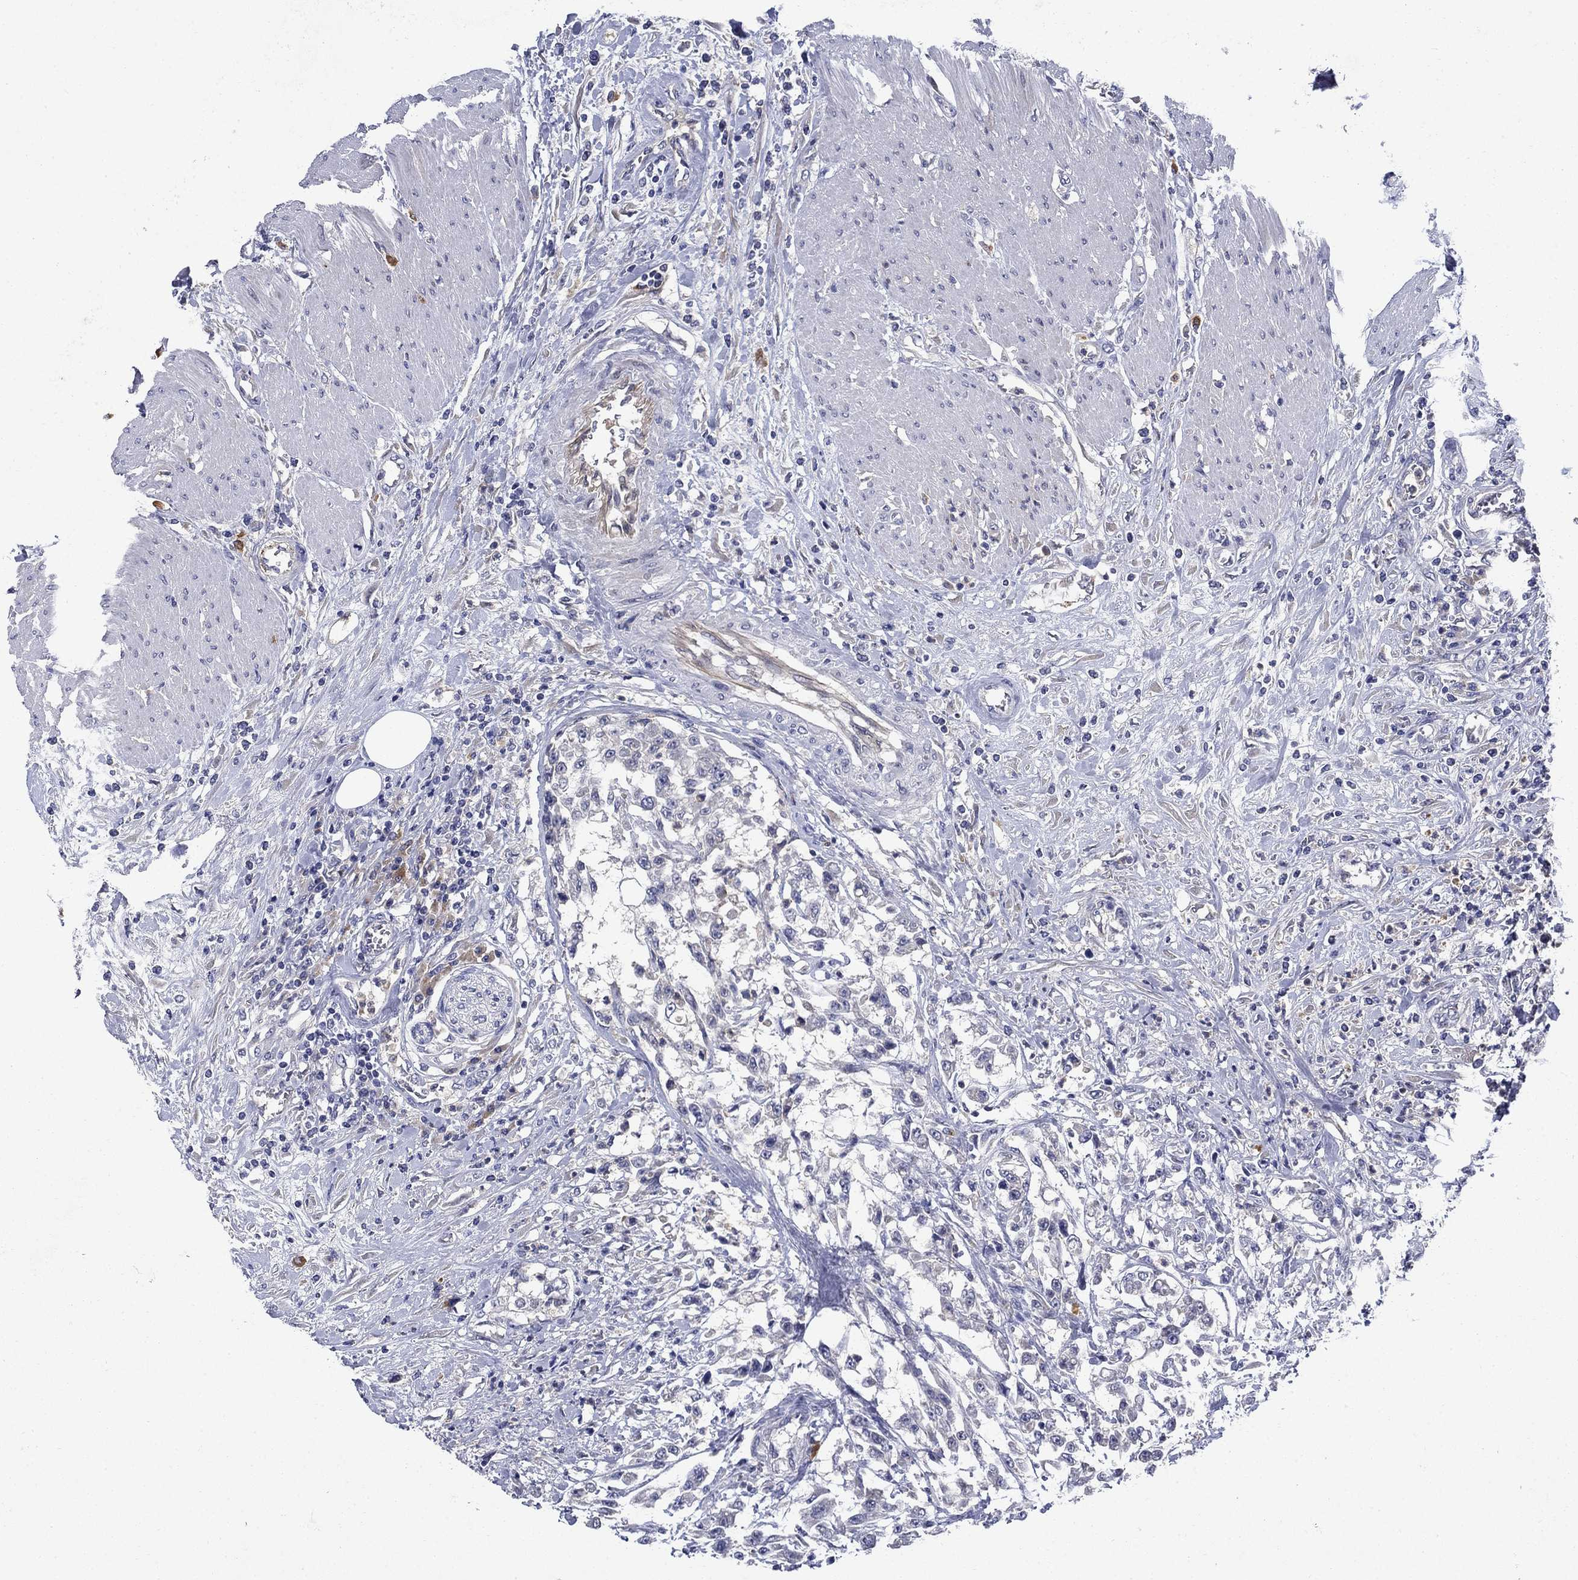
{"staining": {"intensity": "negative", "quantity": "none", "location": "none"}, "tissue": "urothelial cancer", "cell_type": "Tumor cells", "image_type": "cancer", "snomed": [{"axis": "morphology", "description": "Urothelial carcinoma, High grade"}, {"axis": "topography", "description": "Urinary bladder"}], "caption": "The photomicrograph demonstrates no staining of tumor cells in urothelial cancer.", "gene": "STAB2", "patient": {"sex": "male", "age": 46}}